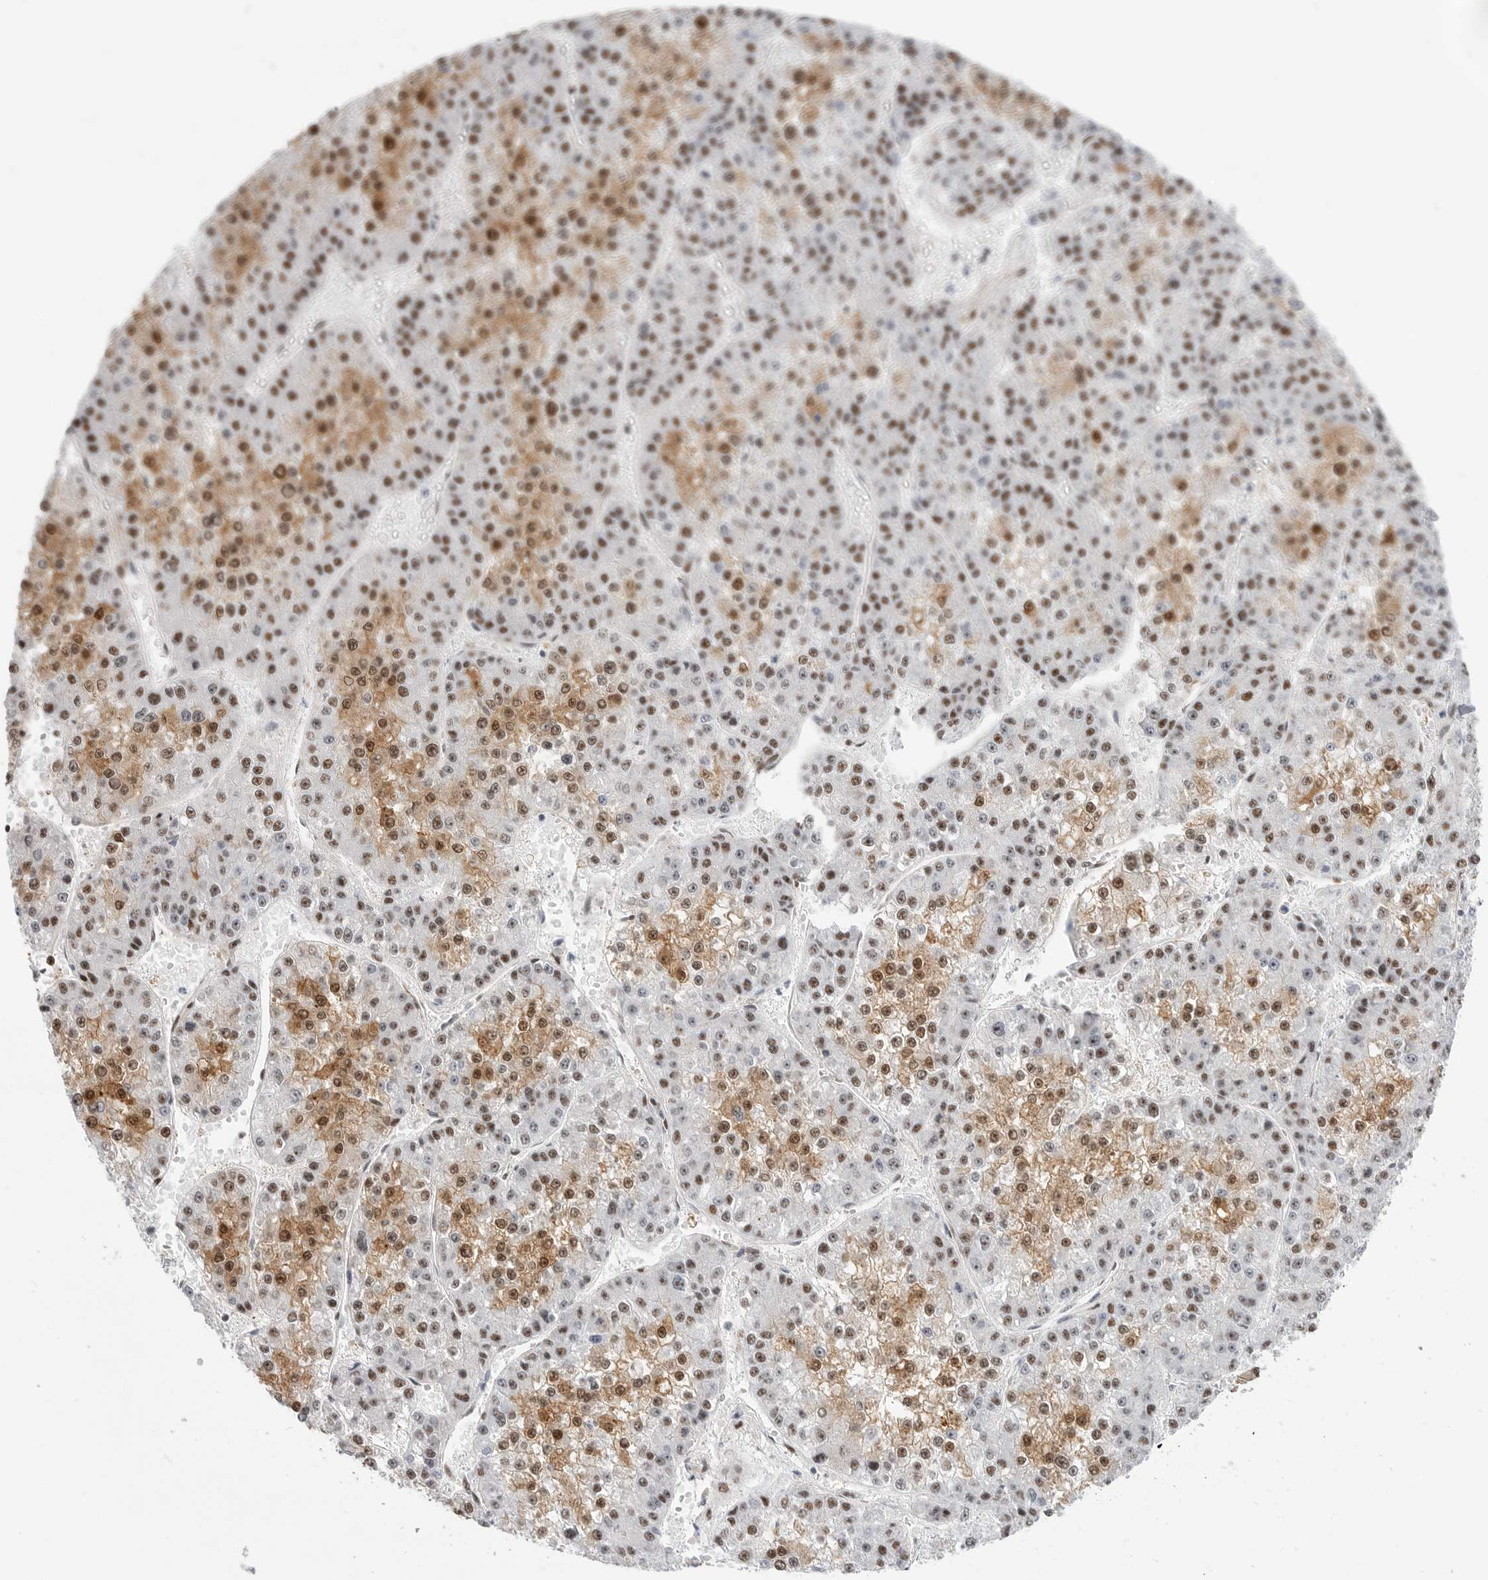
{"staining": {"intensity": "moderate", "quantity": "25%-75%", "location": "cytoplasmic/membranous,nuclear"}, "tissue": "liver cancer", "cell_type": "Tumor cells", "image_type": "cancer", "snomed": [{"axis": "morphology", "description": "Carcinoma, Hepatocellular, NOS"}, {"axis": "topography", "description": "Liver"}], "caption": "Protein expression analysis of liver hepatocellular carcinoma displays moderate cytoplasmic/membranous and nuclear expression in about 25%-75% of tumor cells. Nuclei are stained in blue.", "gene": "GPATCH2", "patient": {"sex": "female", "age": 73}}